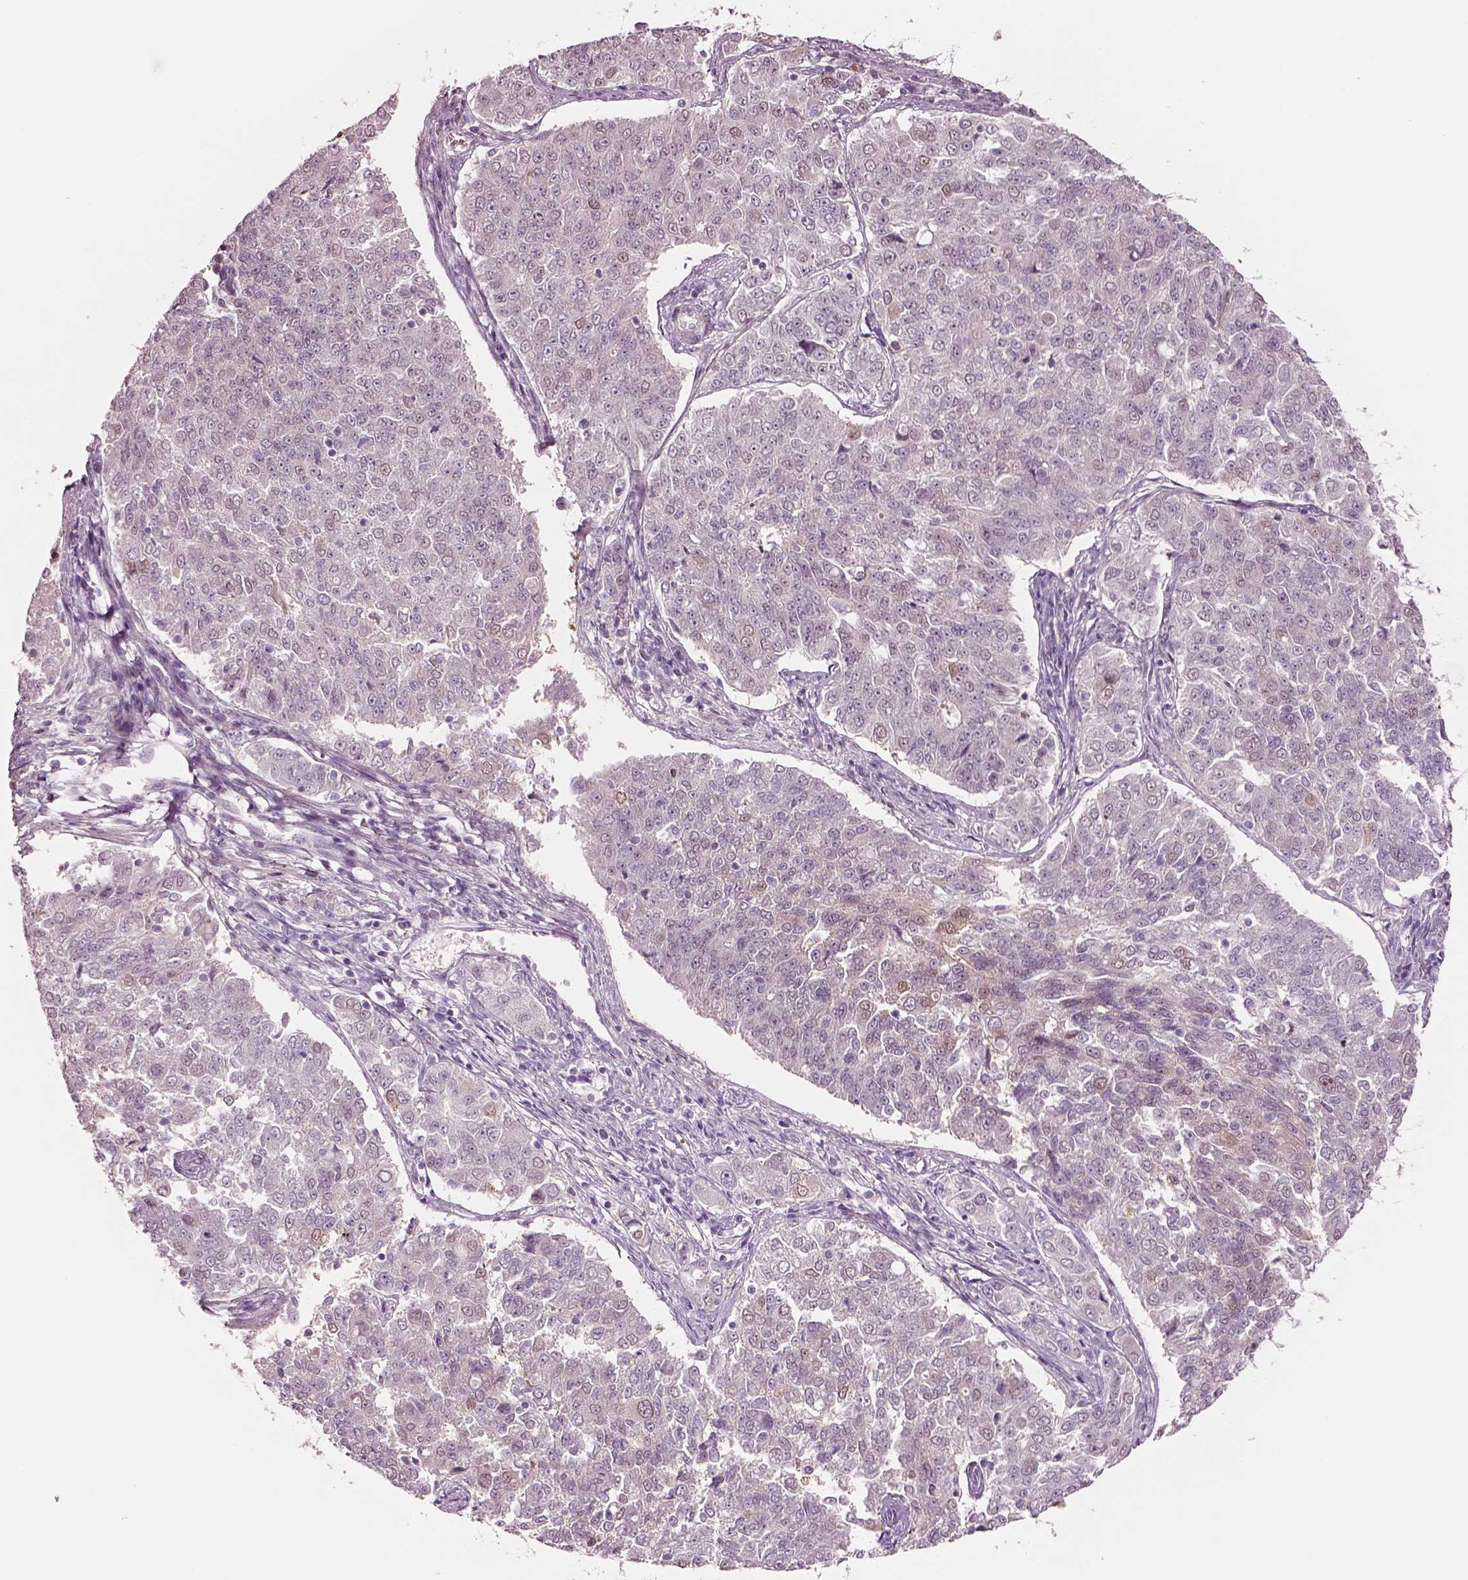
{"staining": {"intensity": "moderate", "quantity": "<25%", "location": "cytoplasmic/membranous,nuclear"}, "tissue": "endometrial cancer", "cell_type": "Tumor cells", "image_type": "cancer", "snomed": [{"axis": "morphology", "description": "Adenocarcinoma, NOS"}, {"axis": "topography", "description": "Endometrium"}], "caption": "The image shows staining of endometrial adenocarcinoma, revealing moderate cytoplasmic/membranous and nuclear protein positivity (brown color) within tumor cells. (DAB = brown stain, brightfield microscopy at high magnification).", "gene": "SCML2", "patient": {"sex": "female", "age": 43}}